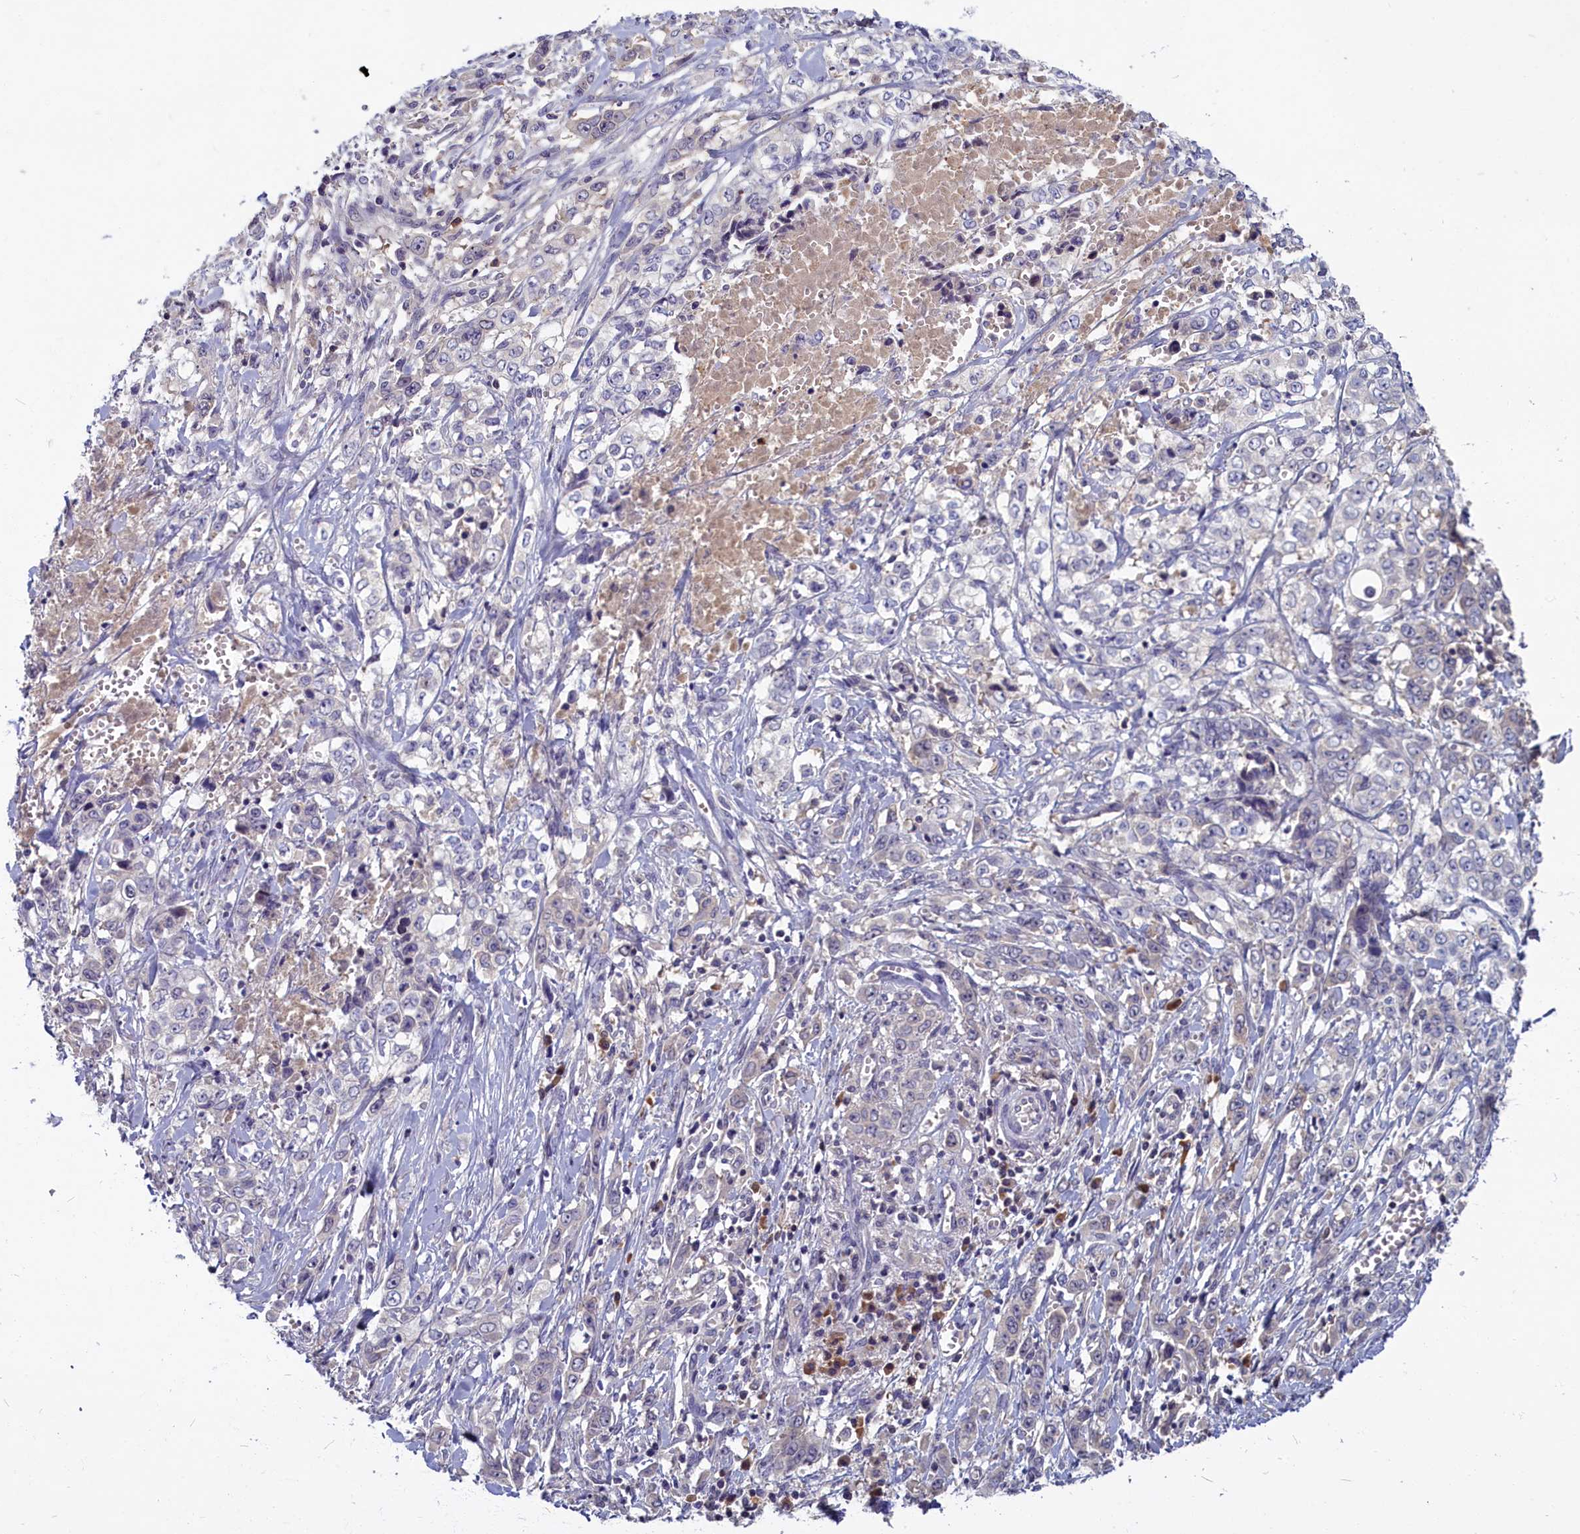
{"staining": {"intensity": "negative", "quantity": "none", "location": "none"}, "tissue": "stomach cancer", "cell_type": "Tumor cells", "image_type": "cancer", "snomed": [{"axis": "morphology", "description": "Adenocarcinoma, NOS"}, {"axis": "topography", "description": "Stomach, upper"}], "caption": "Tumor cells show no significant protein positivity in adenocarcinoma (stomach).", "gene": "SV2C", "patient": {"sex": "male", "age": 62}}